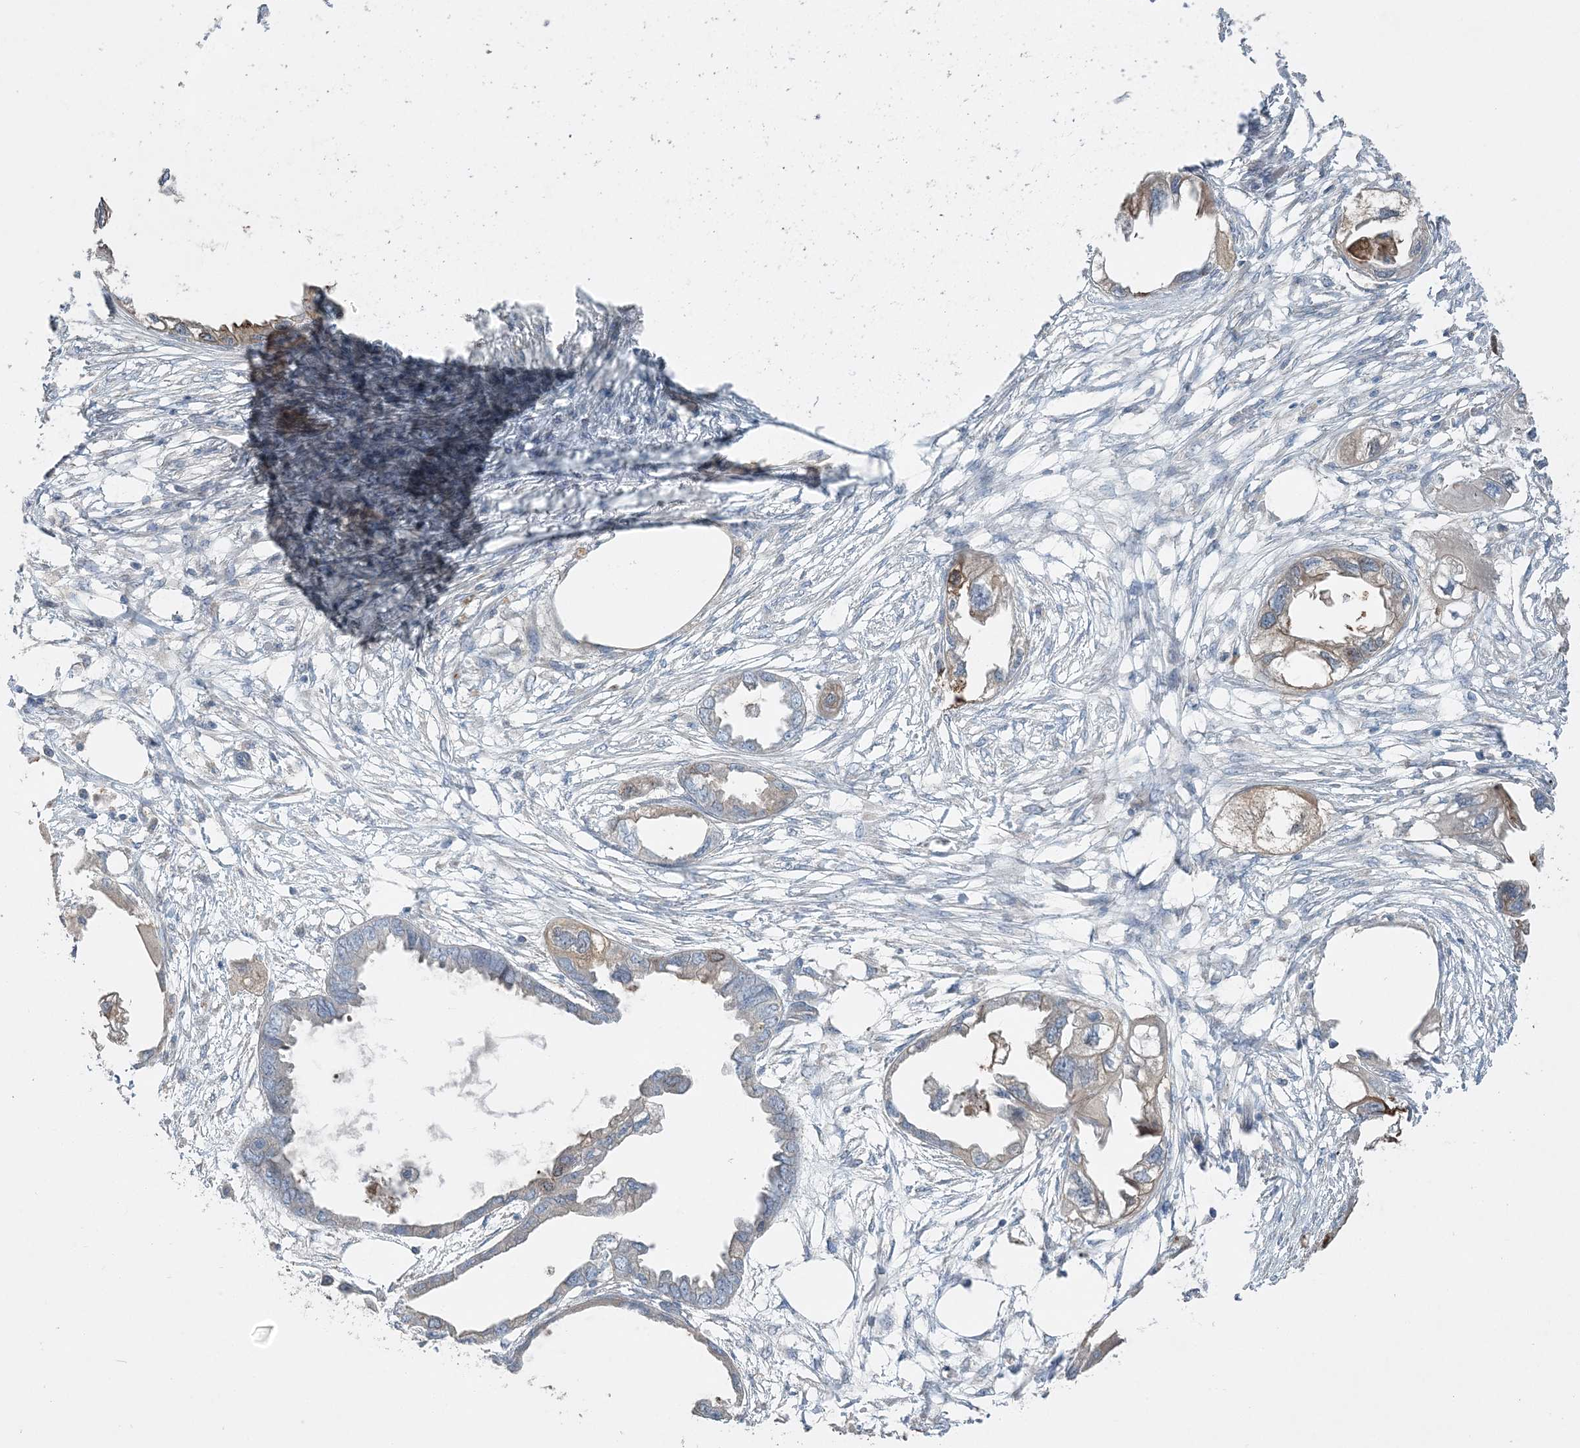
{"staining": {"intensity": "weak", "quantity": "<25%", "location": "cytoplasmic/membranous"}, "tissue": "endometrial cancer", "cell_type": "Tumor cells", "image_type": "cancer", "snomed": [{"axis": "morphology", "description": "Adenocarcinoma, NOS"}, {"axis": "morphology", "description": "Adenocarcinoma, metastatic, NOS"}, {"axis": "topography", "description": "Adipose tissue"}, {"axis": "topography", "description": "Endometrium"}], "caption": "This is an IHC photomicrograph of human endometrial cancer. There is no expression in tumor cells.", "gene": "SLC4A10", "patient": {"sex": "female", "age": 67}}